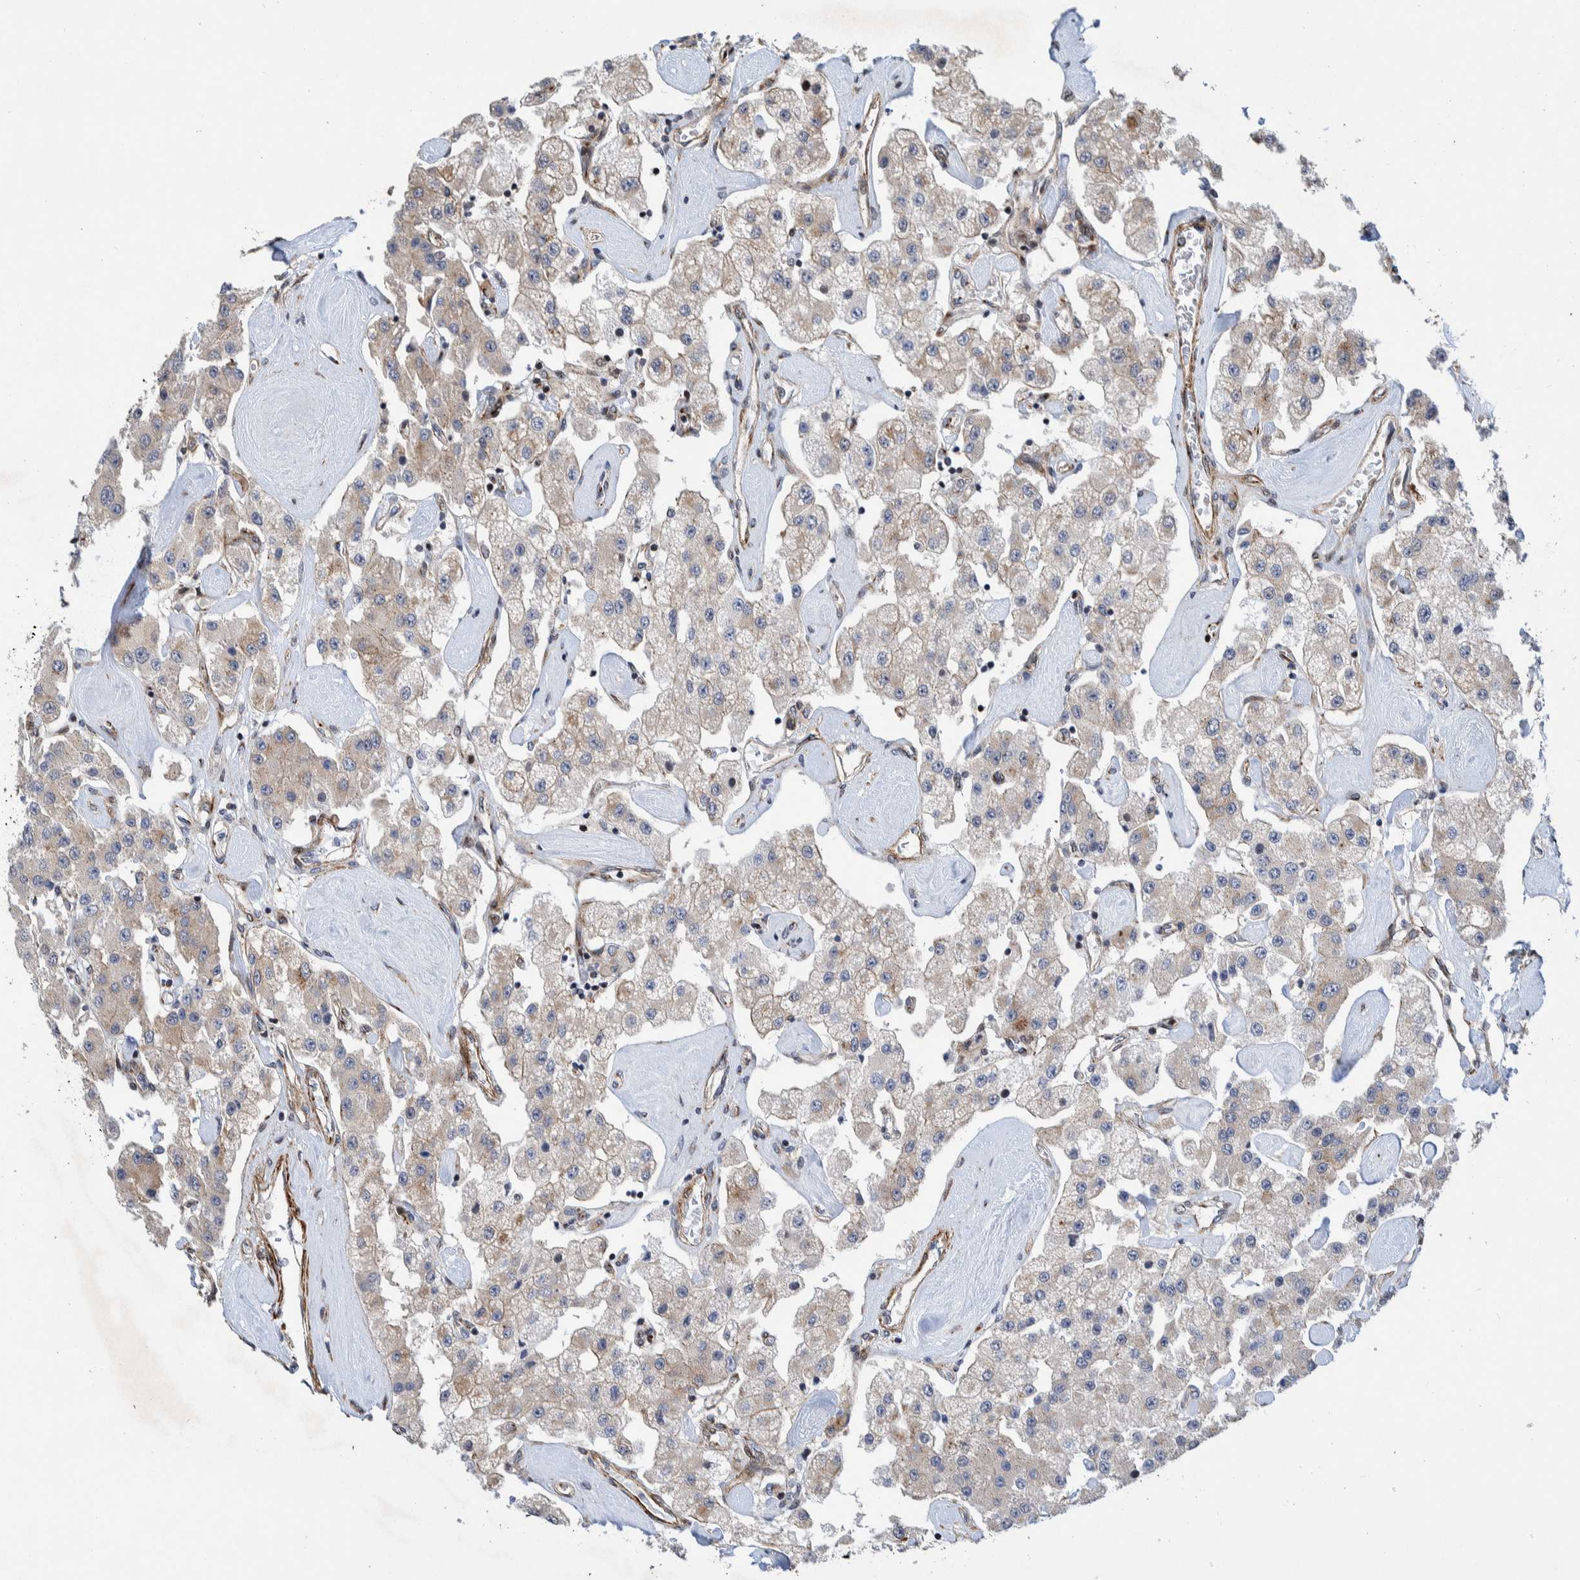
{"staining": {"intensity": "weak", "quantity": ">75%", "location": "cytoplasmic/membranous"}, "tissue": "carcinoid", "cell_type": "Tumor cells", "image_type": "cancer", "snomed": [{"axis": "morphology", "description": "Carcinoid, malignant, NOS"}, {"axis": "topography", "description": "Pancreas"}], "caption": "Immunohistochemical staining of carcinoid displays weak cytoplasmic/membranous protein staining in approximately >75% of tumor cells.", "gene": "CCDC57", "patient": {"sex": "male", "age": 41}}